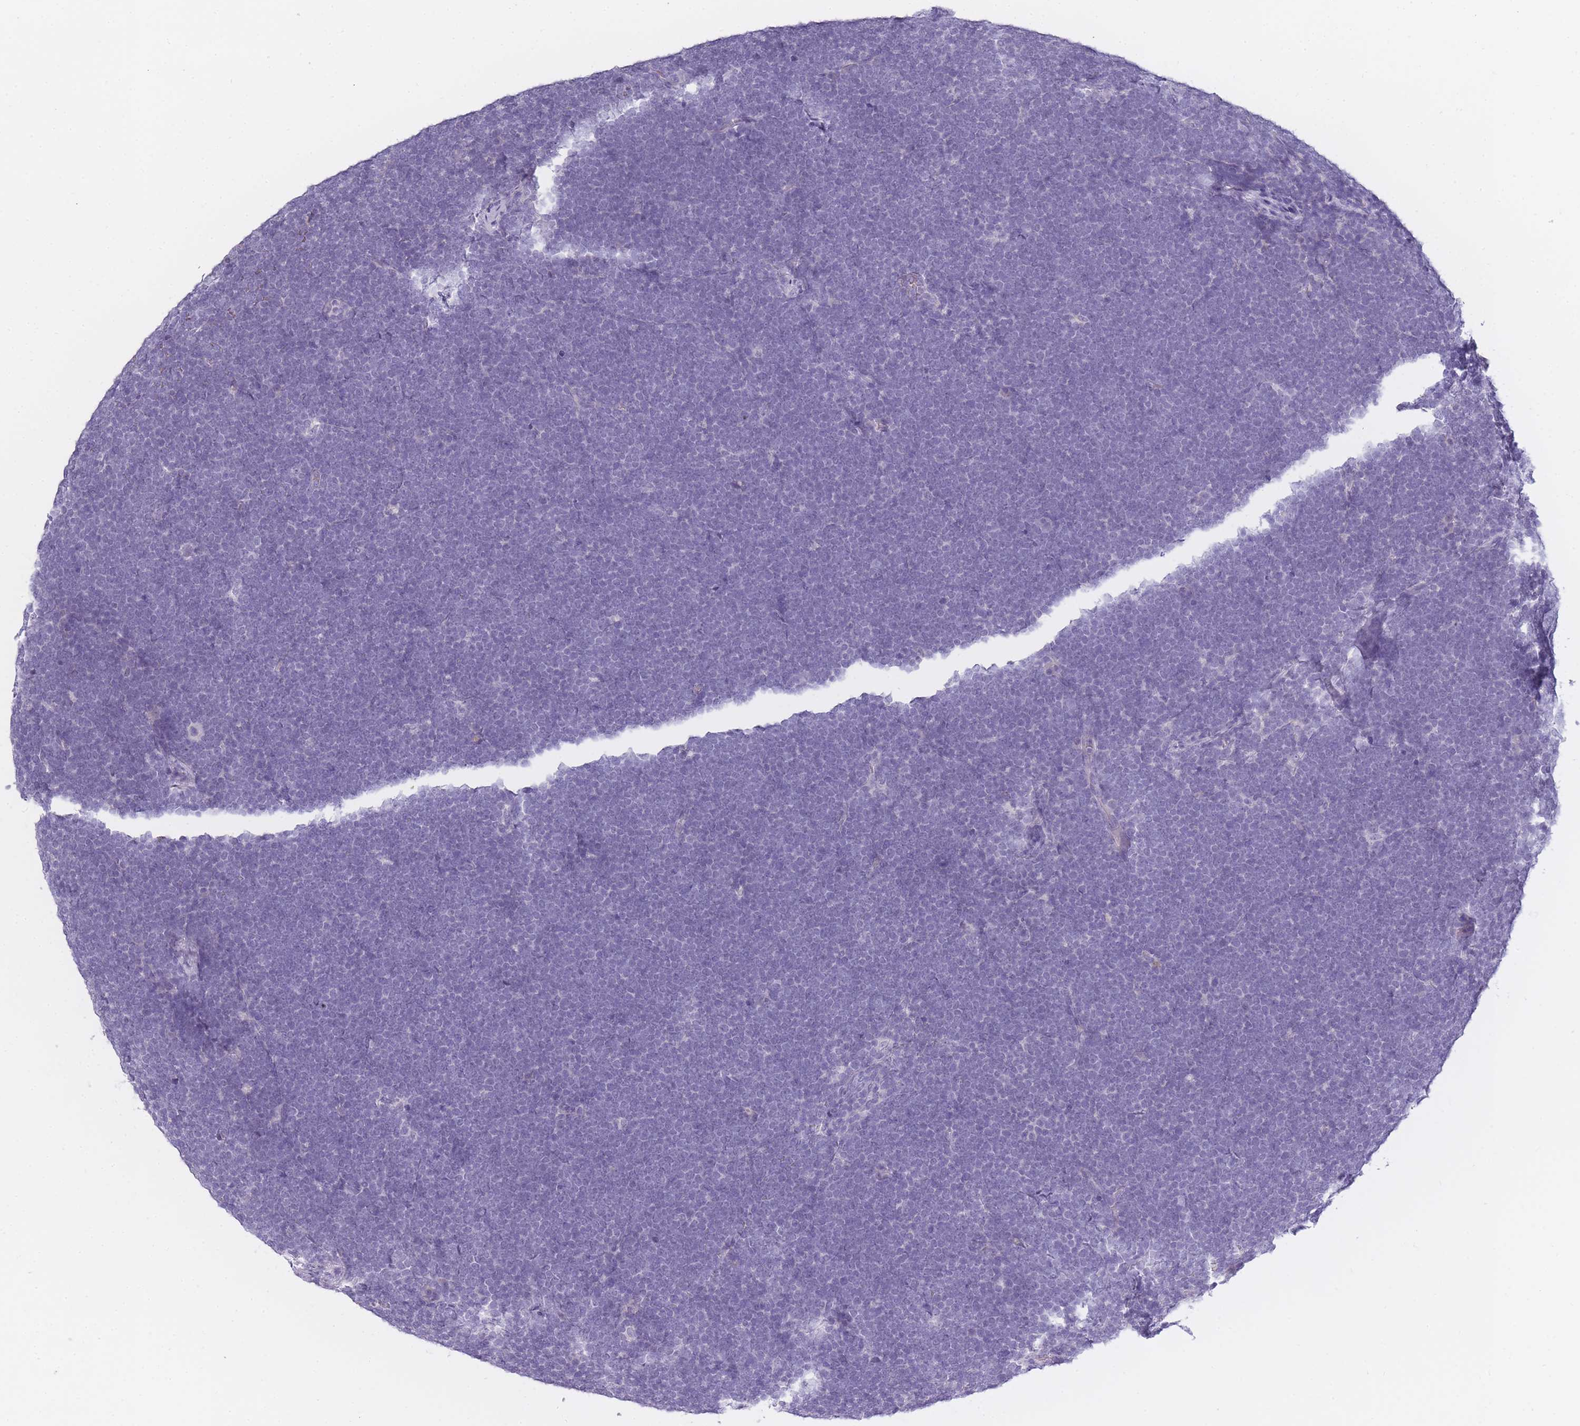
{"staining": {"intensity": "negative", "quantity": "none", "location": "none"}, "tissue": "lymphoma", "cell_type": "Tumor cells", "image_type": "cancer", "snomed": [{"axis": "morphology", "description": "Malignant lymphoma, non-Hodgkin's type, High grade"}, {"axis": "topography", "description": "Lymph node"}], "caption": "Immunohistochemistry of malignant lymphoma, non-Hodgkin's type (high-grade) displays no staining in tumor cells. Nuclei are stained in blue.", "gene": "INS", "patient": {"sex": "male", "age": 13}}